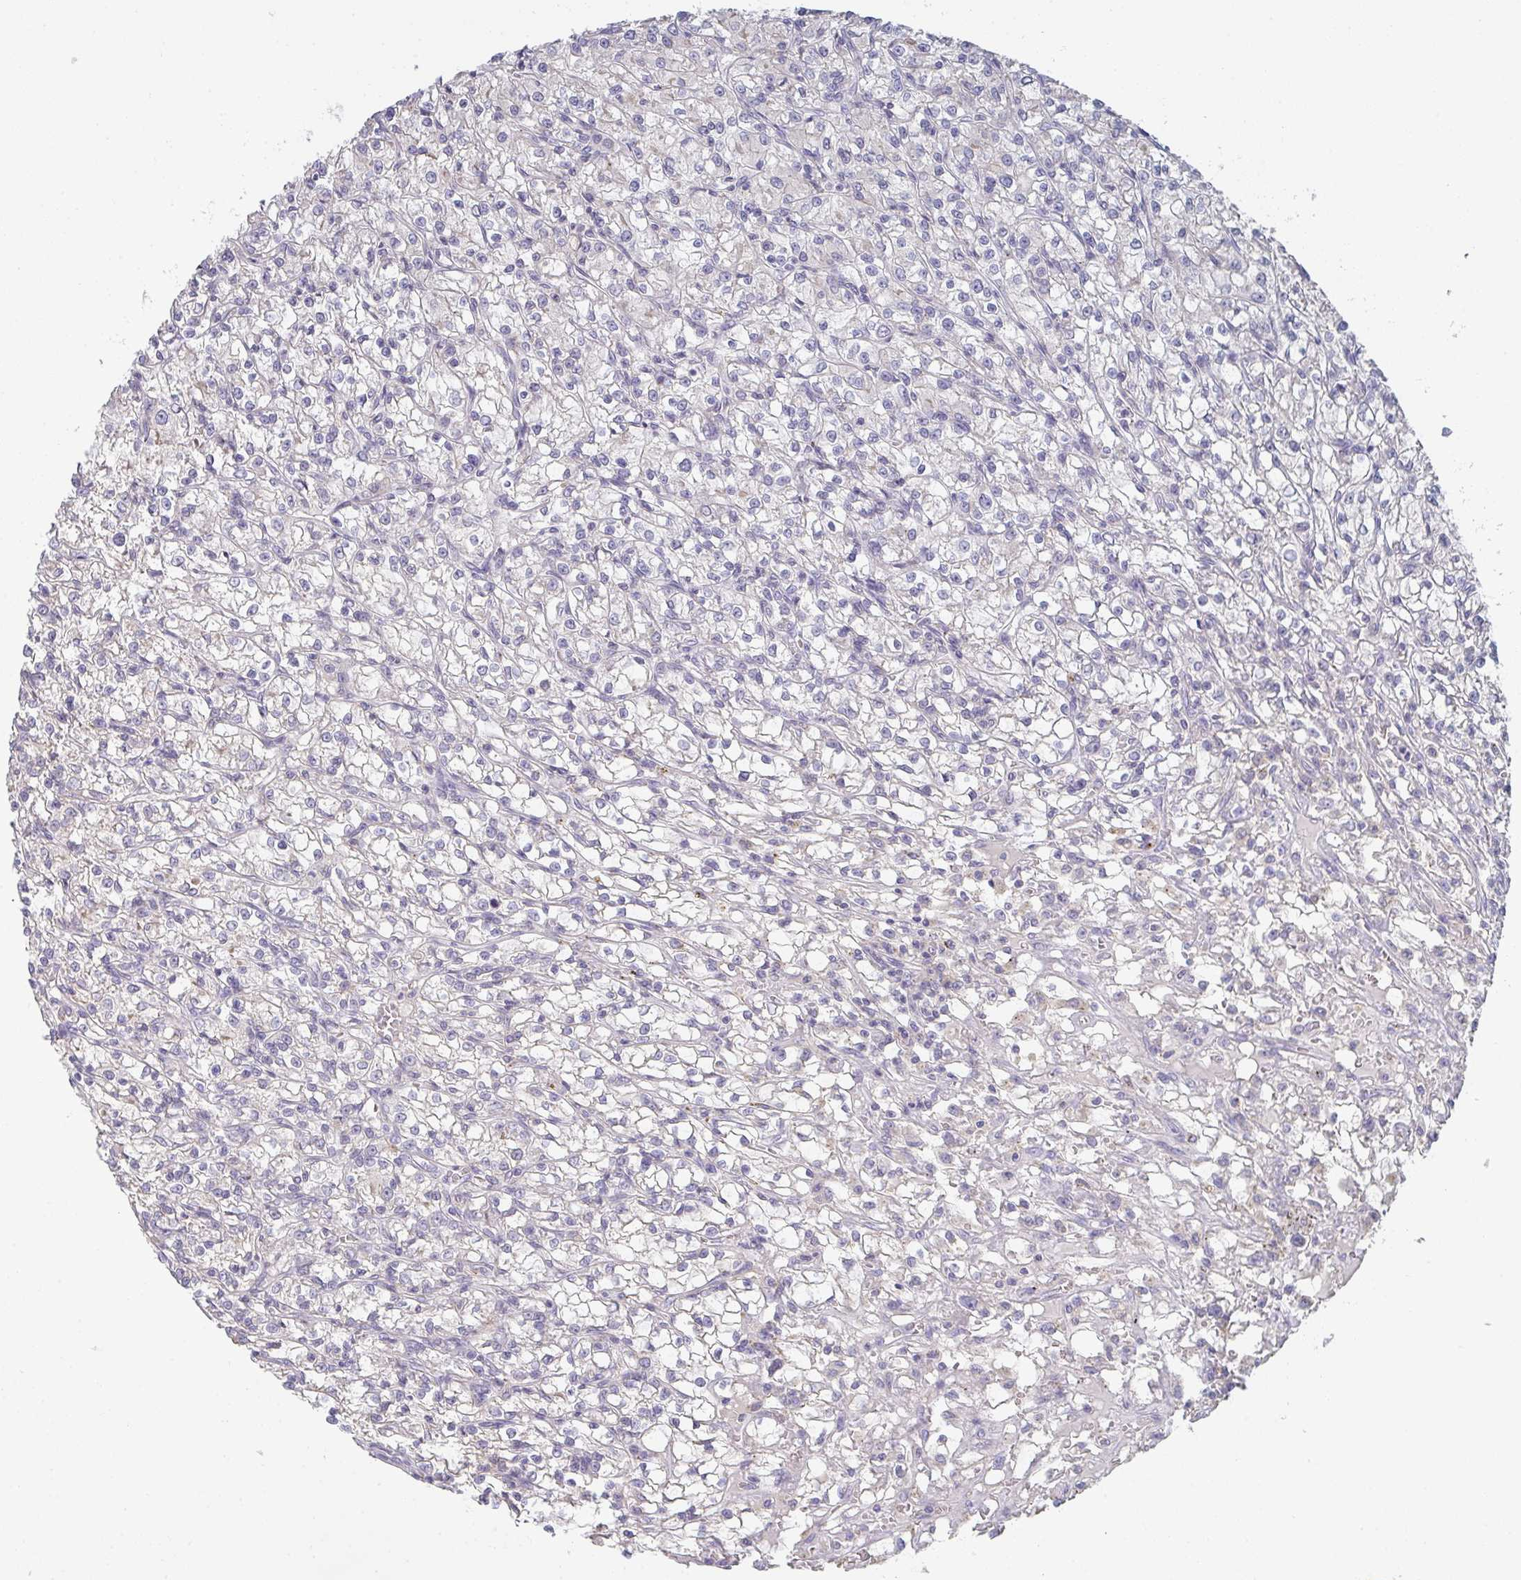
{"staining": {"intensity": "negative", "quantity": "none", "location": "none"}, "tissue": "renal cancer", "cell_type": "Tumor cells", "image_type": "cancer", "snomed": [{"axis": "morphology", "description": "Adenocarcinoma, NOS"}, {"axis": "topography", "description": "Kidney"}], "caption": "Renal adenocarcinoma was stained to show a protein in brown. There is no significant staining in tumor cells.", "gene": "CHMP5", "patient": {"sex": "female", "age": 59}}